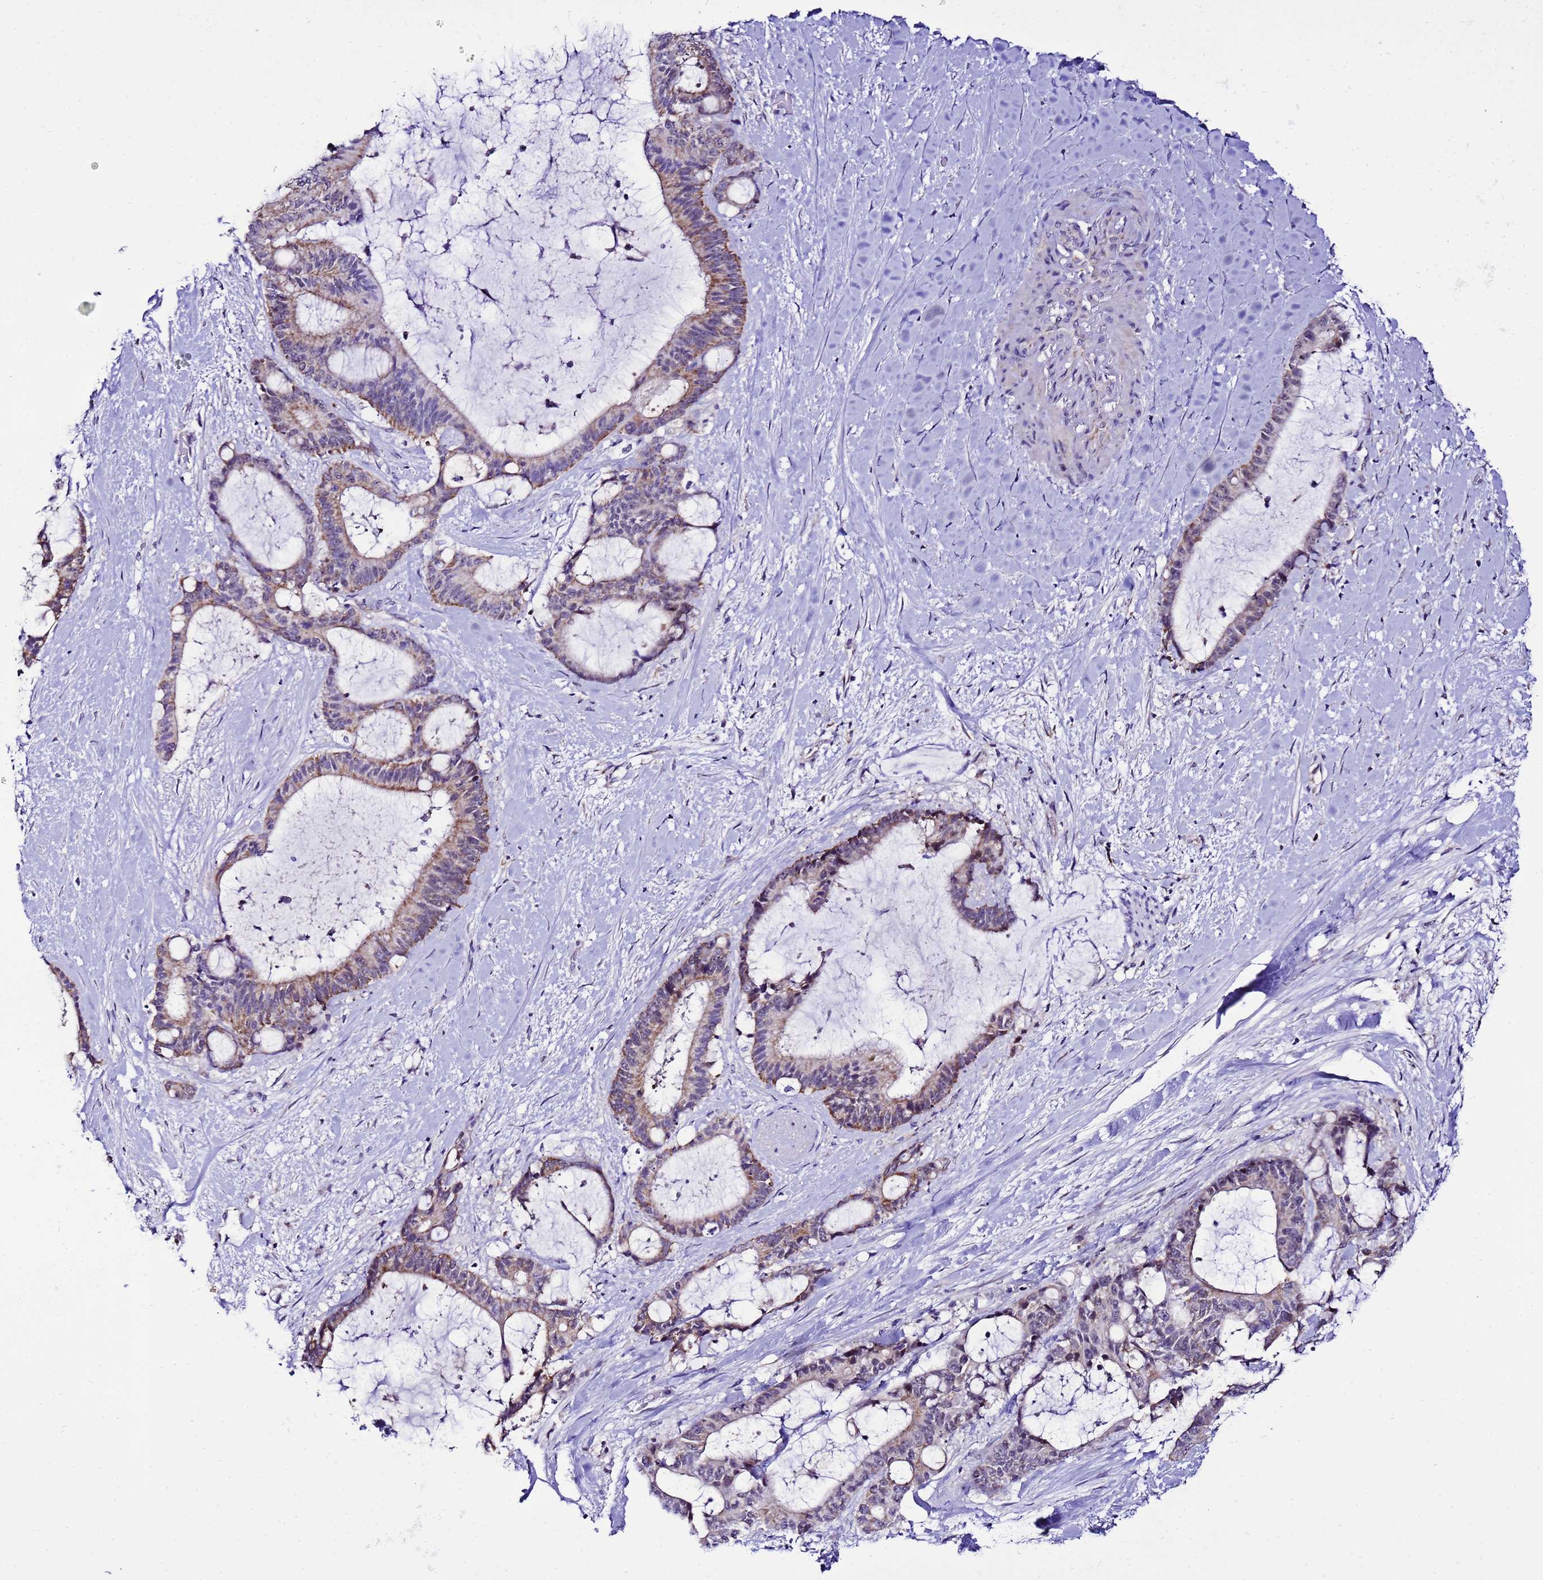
{"staining": {"intensity": "moderate", "quantity": "25%-75%", "location": "cytoplasmic/membranous"}, "tissue": "liver cancer", "cell_type": "Tumor cells", "image_type": "cancer", "snomed": [{"axis": "morphology", "description": "Normal tissue, NOS"}, {"axis": "morphology", "description": "Cholangiocarcinoma"}, {"axis": "topography", "description": "Liver"}, {"axis": "topography", "description": "Peripheral nerve tissue"}], "caption": "Human liver cancer (cholangiocarcinoma) stained with a protein marker reveals moderate staining in tumor cells.", "gene": "DPH6", "patient": {"sex": "female", "age": 73}}